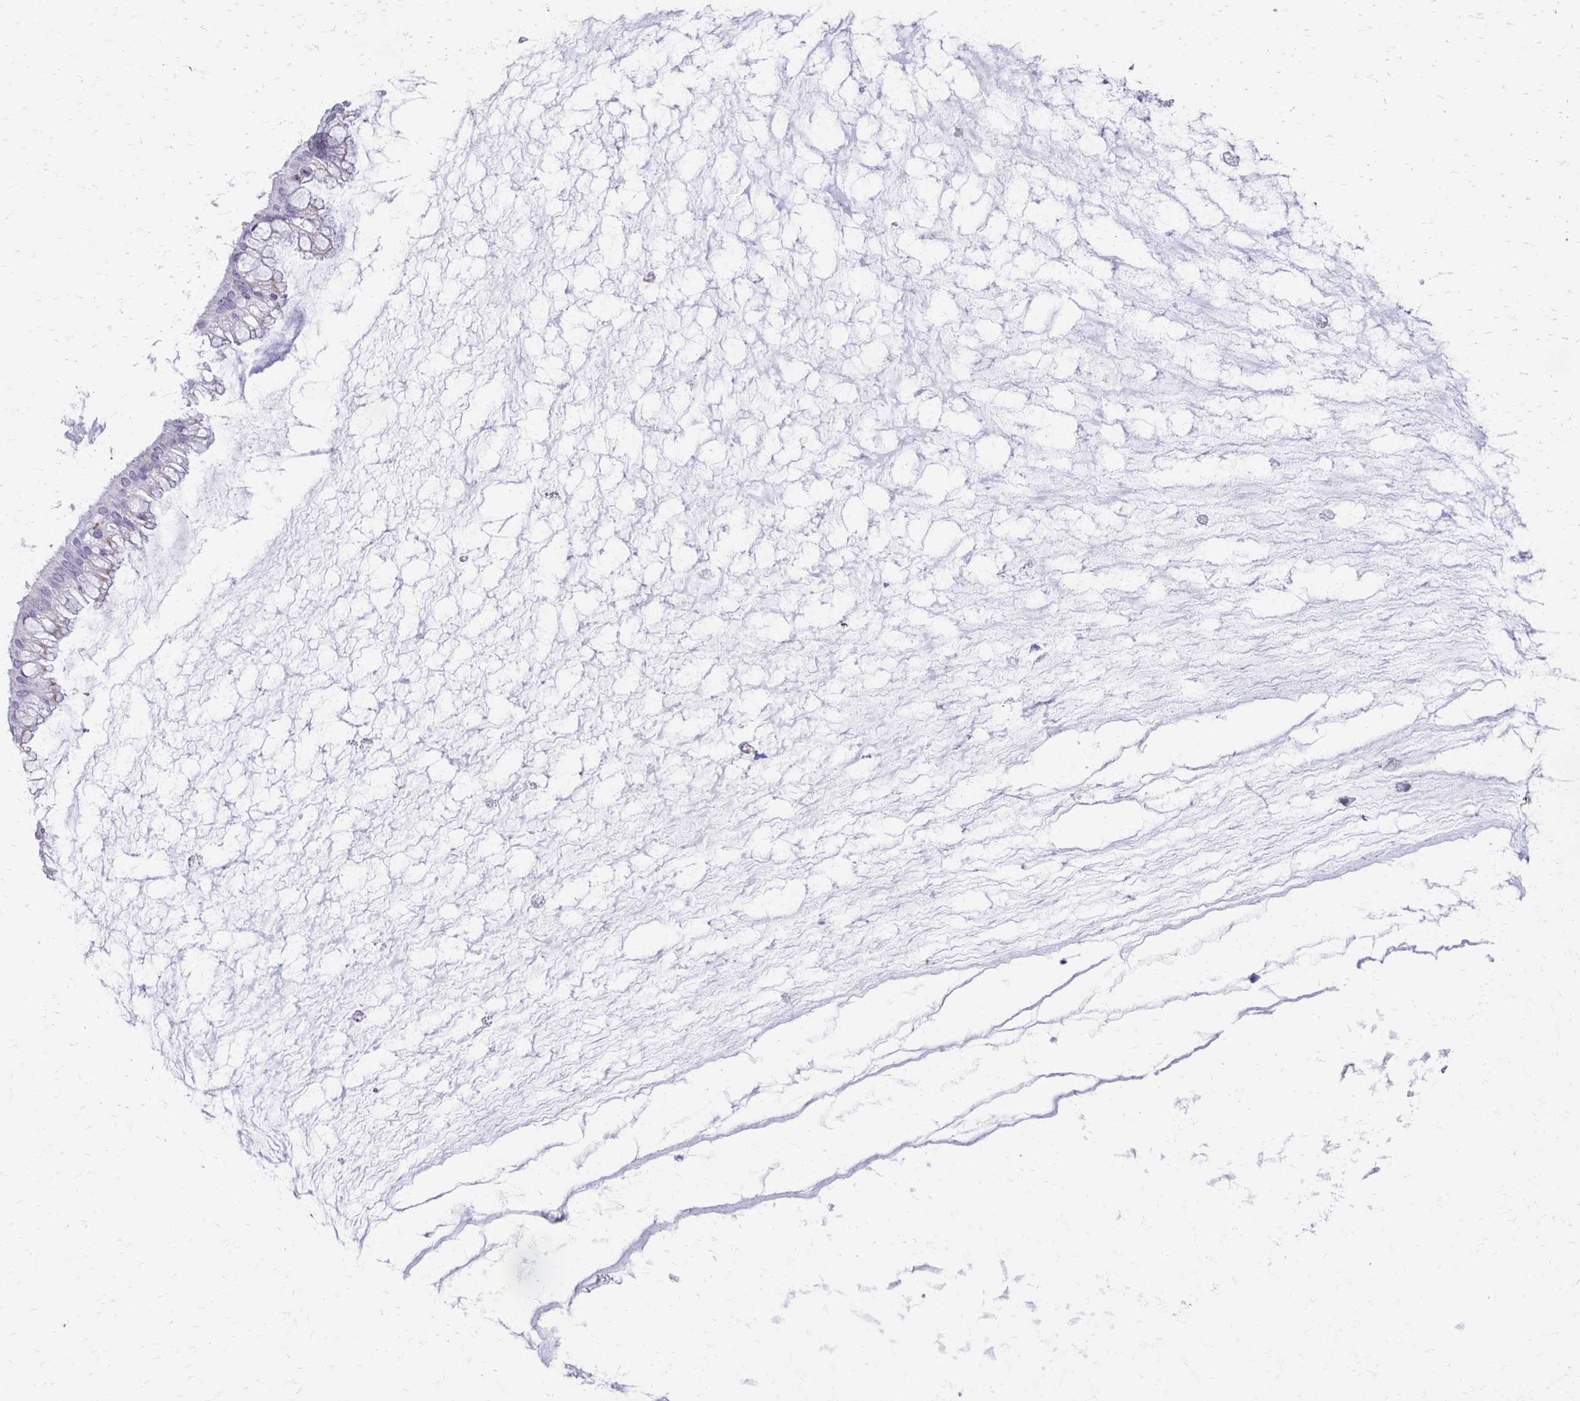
{"staining": {"intensity": "negative", "quantity": "none", "location": "none"}, "tissue": "ovarian cancer", "cell_type": "Tumor cells", "image_type": "cancer", "snomed": [{"axis": "morphology", "description": "Cystadenocarcinoma, mucinous, NOS"}, {"axis": "topography", "description": "Ovary"}], "caption": "Immunohistochemical staining of human ovarian cancer (mucinous cystadenocarcinoma) demonstrates no significant expression in tumor cells. Brightfield microscopy of IHC stained with DAB (3,3'-diaminobenzidine) (brown) and hematoxylin (blue), captured at high magnification.", "gene": "FCGR2B", "patient": {"sex": "female", "age": 73}}